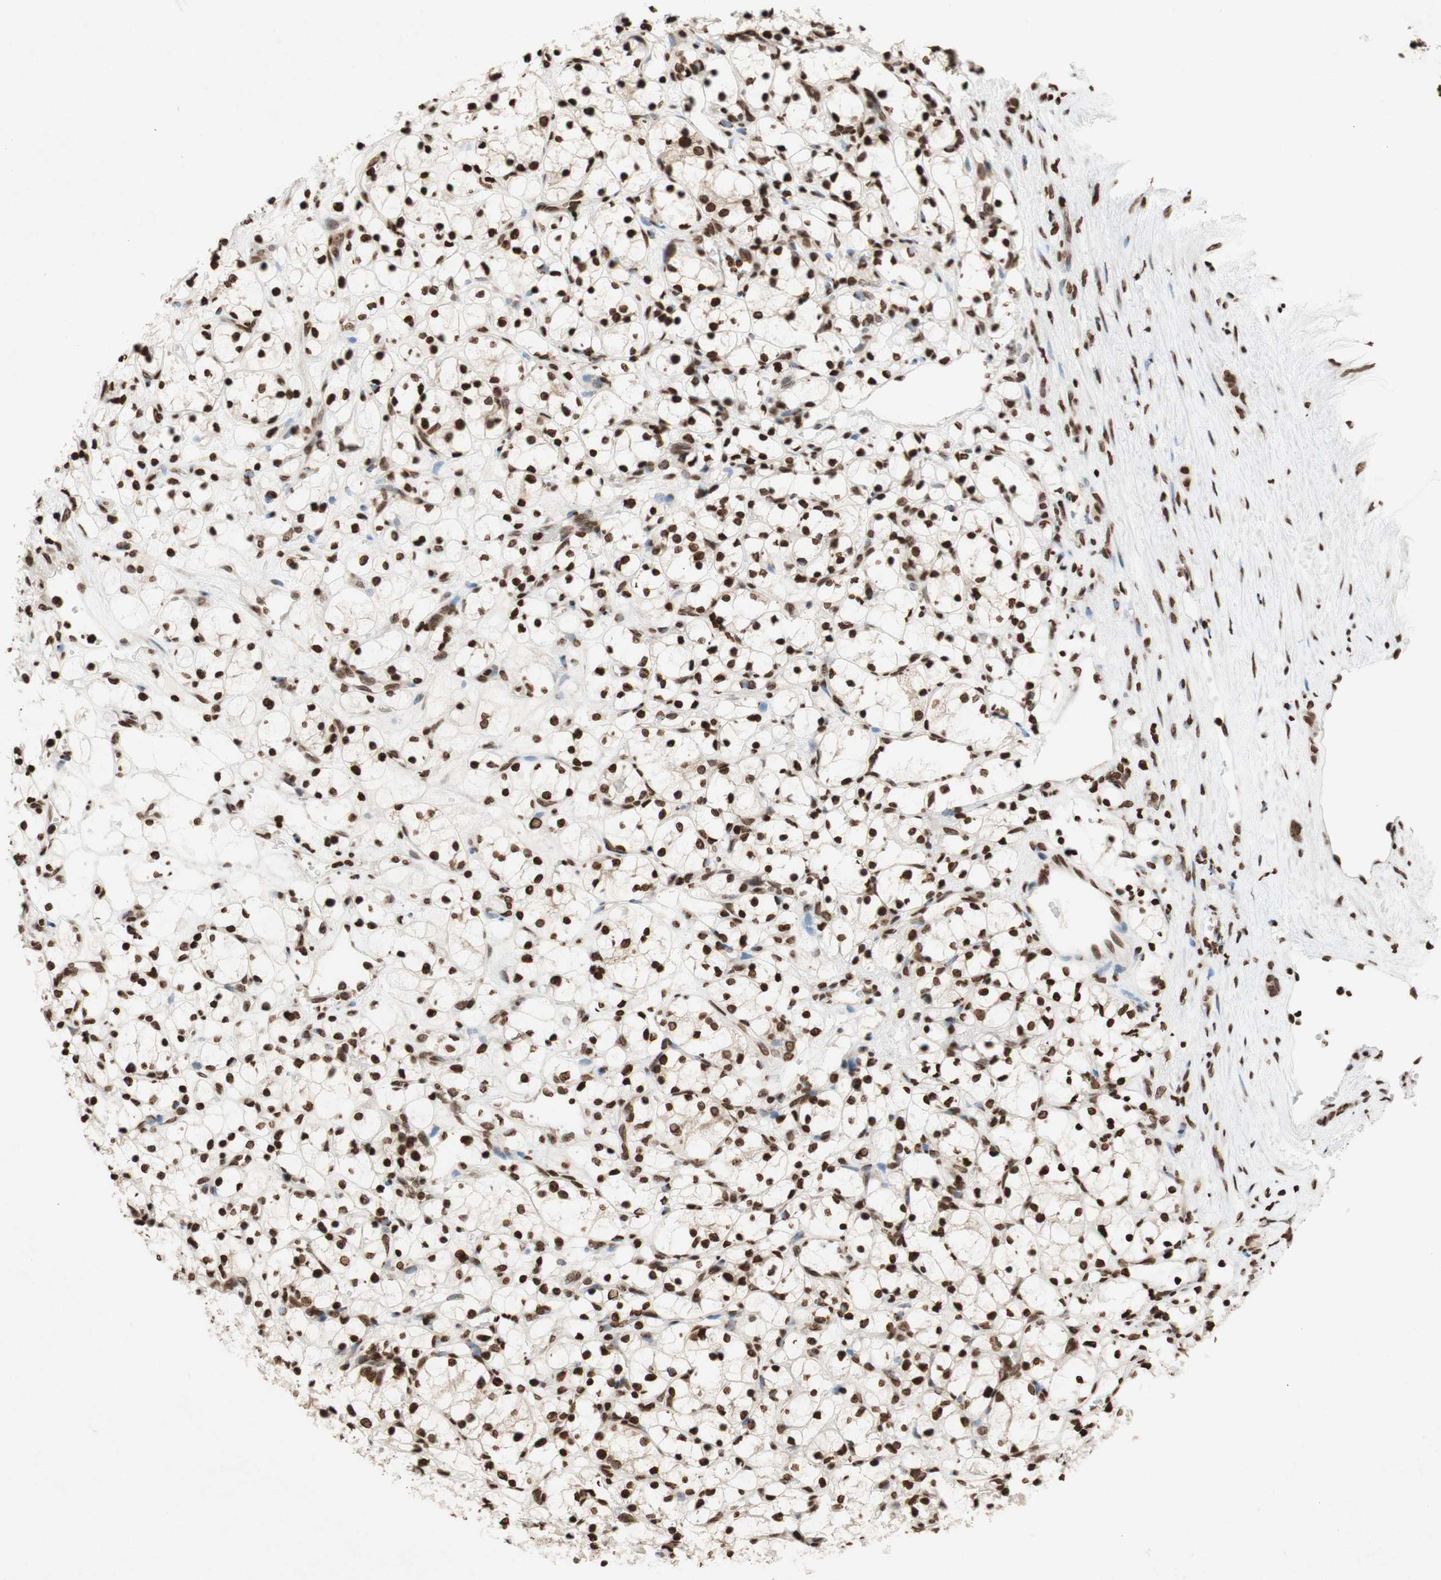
{"staining": {"intensity": "strong", "quantity": ">75%", "location": "nuclear"}, "tissue": "renal cancer", "cell_type": "Tumor cells", "image_type": "cancer", "snomed": [{"axis": "morphology", "description": "Adenocarcinoma, NOS"}, {"axis": "topography", "description": "Kidney"}], "caption": "IHC of renal adenocarcinoma shows high levels of strong nuclear positivity in about >75% of tumor cells.", "gene": "NCOA3", "patient": {"sex": "female", "age": 69}}